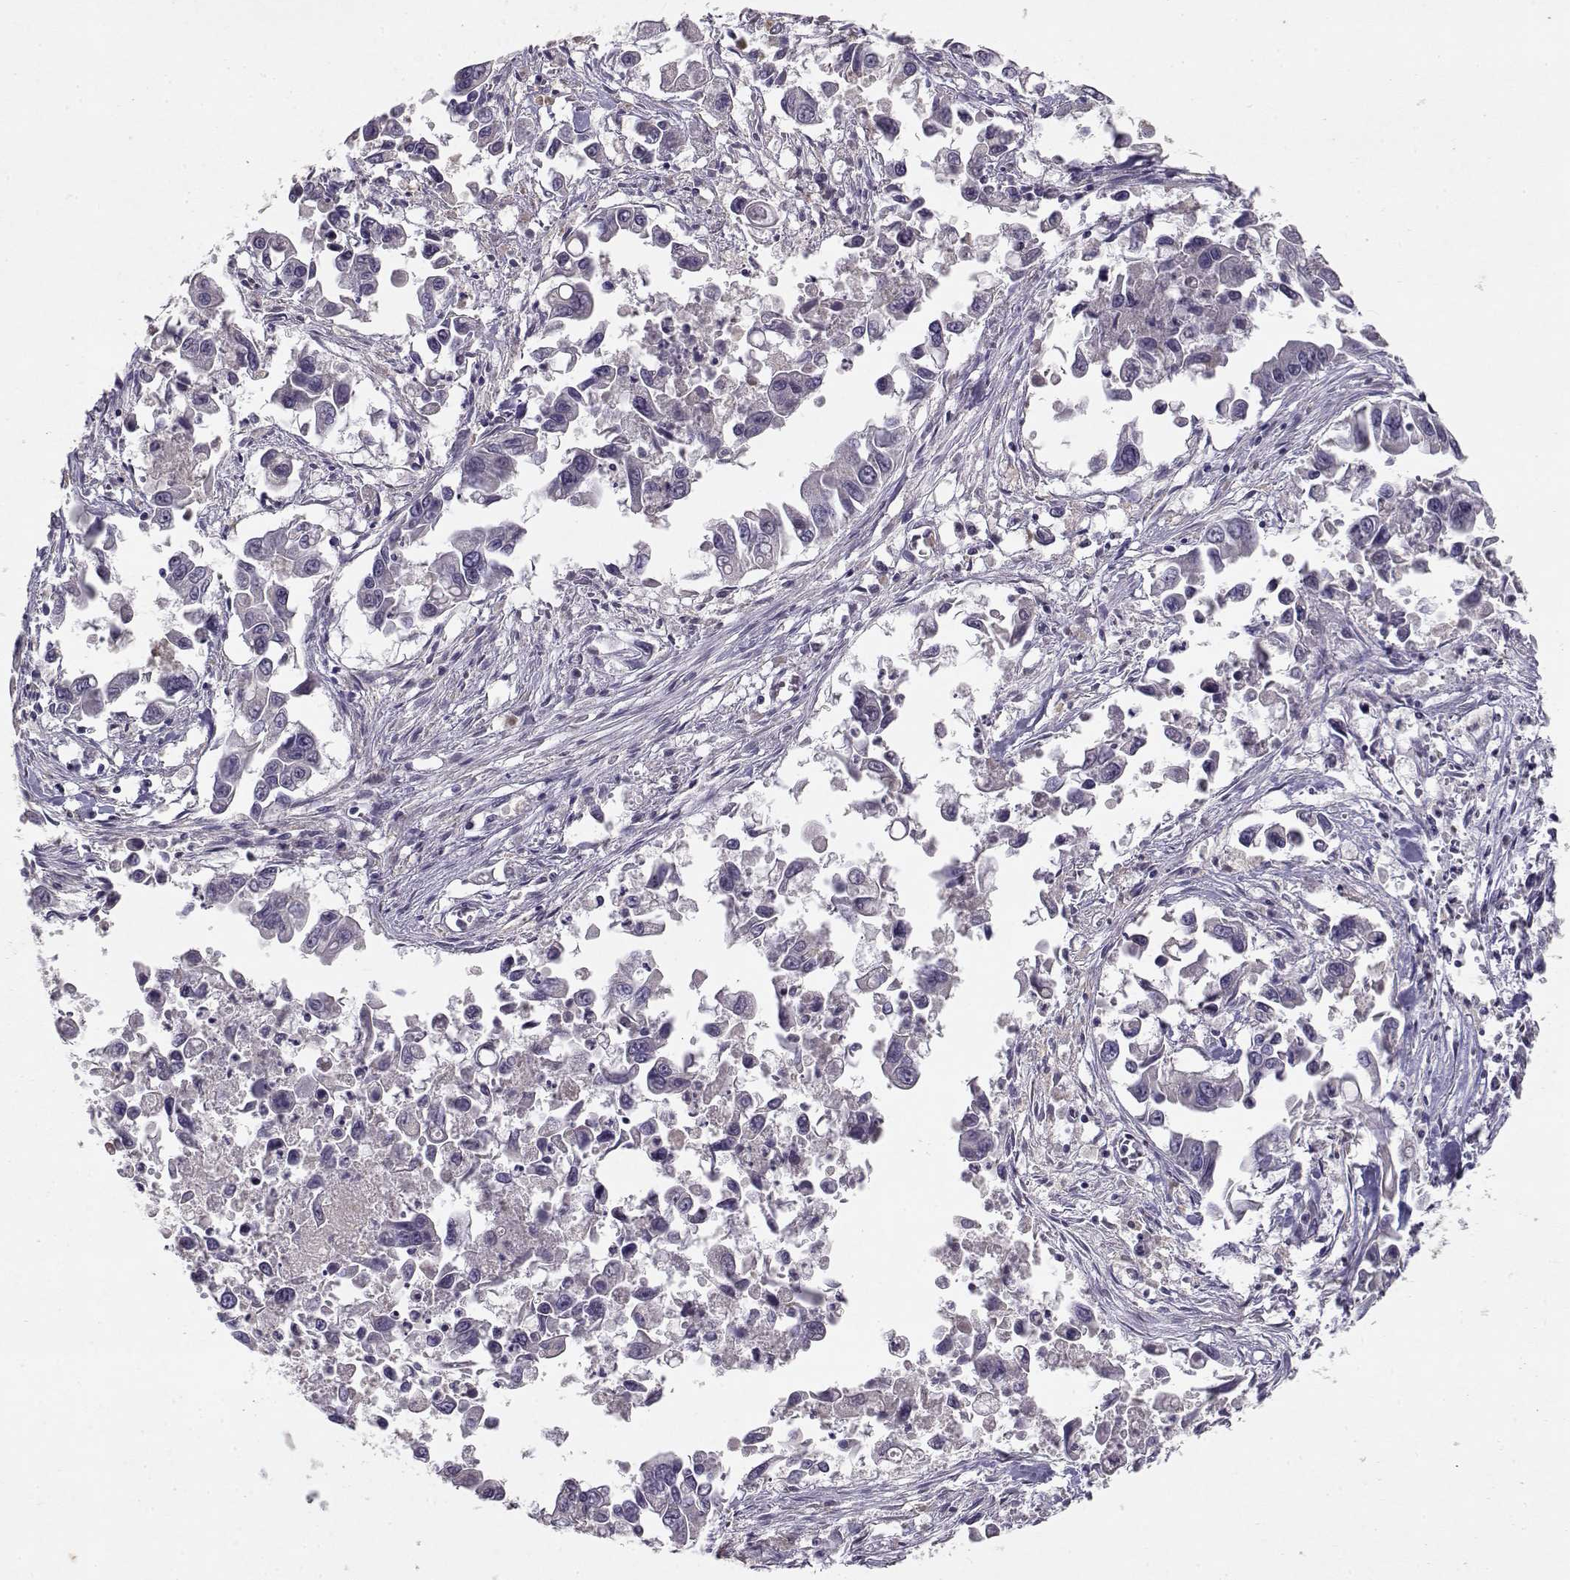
{"staining": {"intensity": "negative", "quantity": "none", "location": "none"}, "tissue": "pancreatic cancer", "cell_type": "Tumor cells", "image_type": "cancer", "snomed": [{"axis": "morphology", "description": "Adenocarcinoma, NOS"}, {"axis": "topography", "description": "Pancreas"}], "caption": "Tumor cells show no significant expression in pancreatic cancer.", "gene": "BMX", "patient": {"sex": "female", "age": 83}}